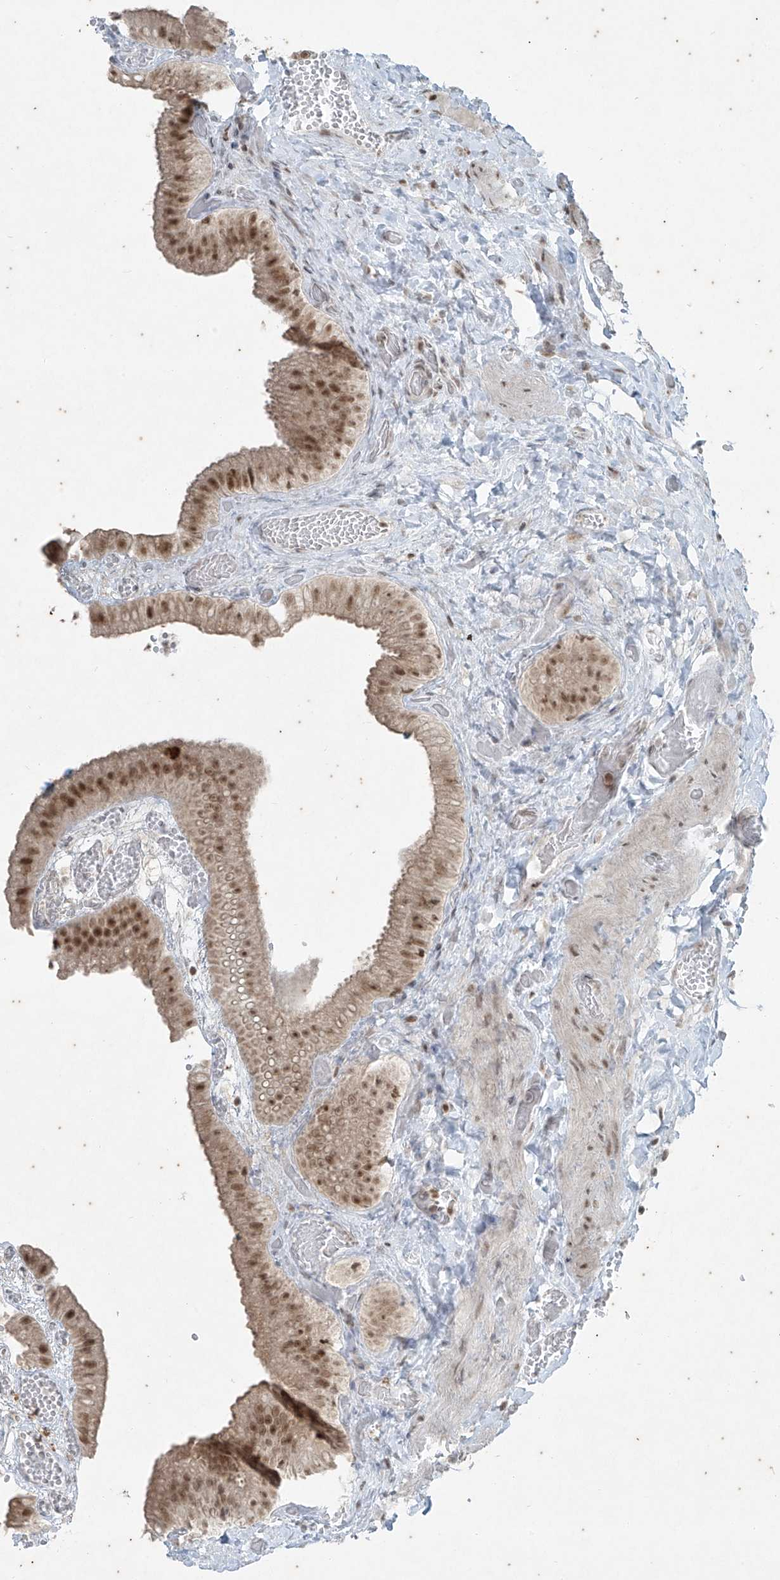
{"staining": {"intensity": "moderate", "quantity": ">75%", "location": "nuclear"}, "tissue": "gallbladder", "cell_type": "Glandular cells", "image_type": "normal", "snomed": [{"axis": "morphology", "description": "Normal tissue, NOS"}, {"axis": "topography", "description": "Gallbladder"}], "caption": "High-magnification brightfield microscopy of unremarkable gallbladder stained with DAB (brown) and counterstained with hematoxylin (blue). glandular cells exhibit moderate nuclear positivity is appreciated in about>75% of cells. The protein of interest is stained brown, and the nuclei are stained in blue (DAB (3,3'-diaminobenzidine) IHC with brightfield microscopy, high magnification).", "gene": "ZNF354B", "patient": {"sex": "female", "age": 64}}